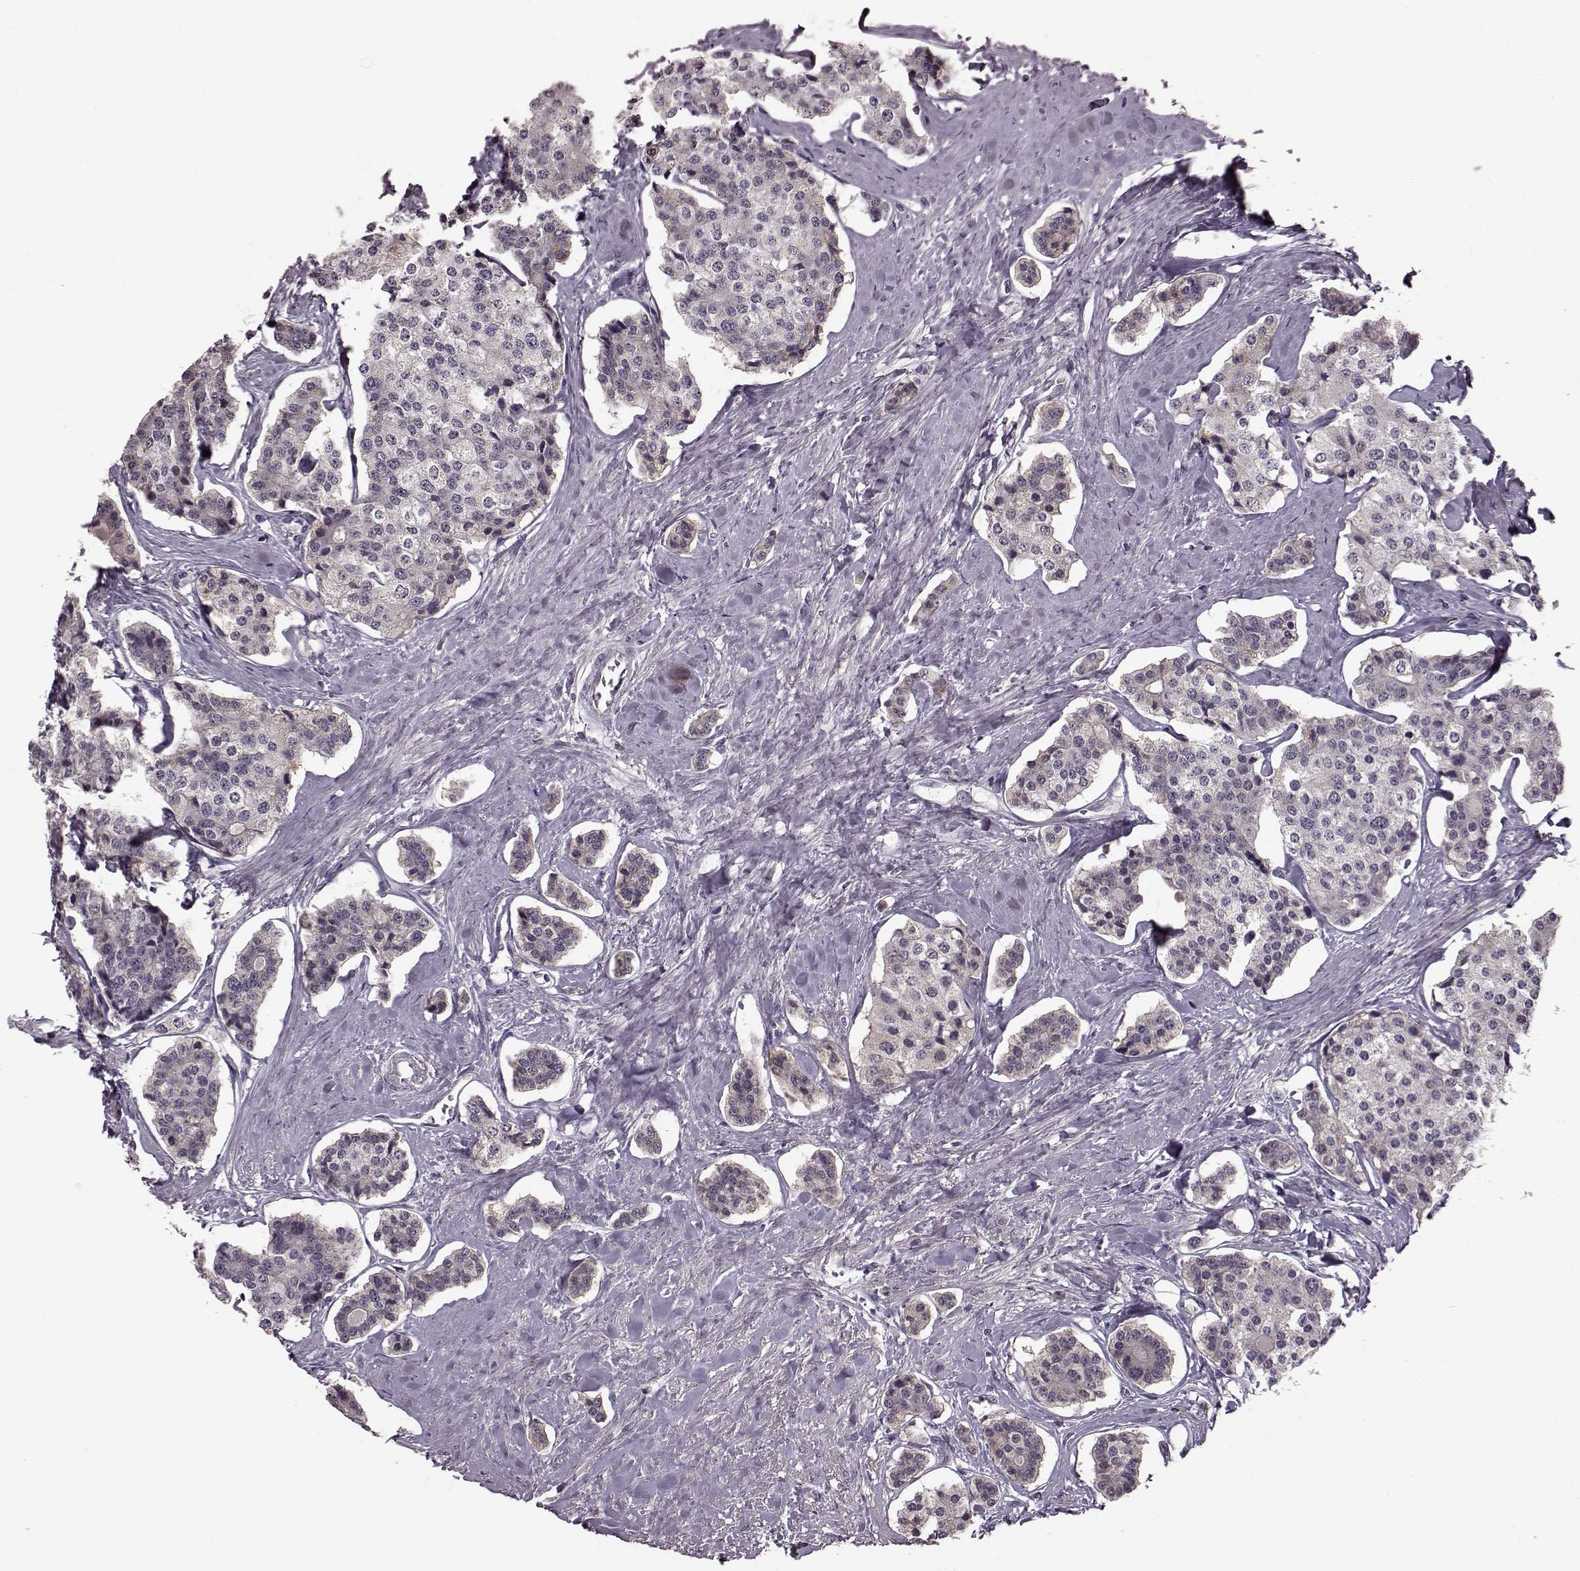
{"staining": {"intensity": "negative", "quantity": "none", "location": "none"}, "tissue": "carcinoid", "cell_type": "Tumor cells", "image_type": "cancer", "snomed": [{"axis": "morphology", "description": "Carcinoid, malignant, NOS"}, {"axis": "topography", "description": "Small intestine"}], "caption": "Immunohistochemical staining of malignant carcinoid reveals no significant staining in tumor cells.", "gene": "NRL", "patient": {"sex": "female", "age": 65}}